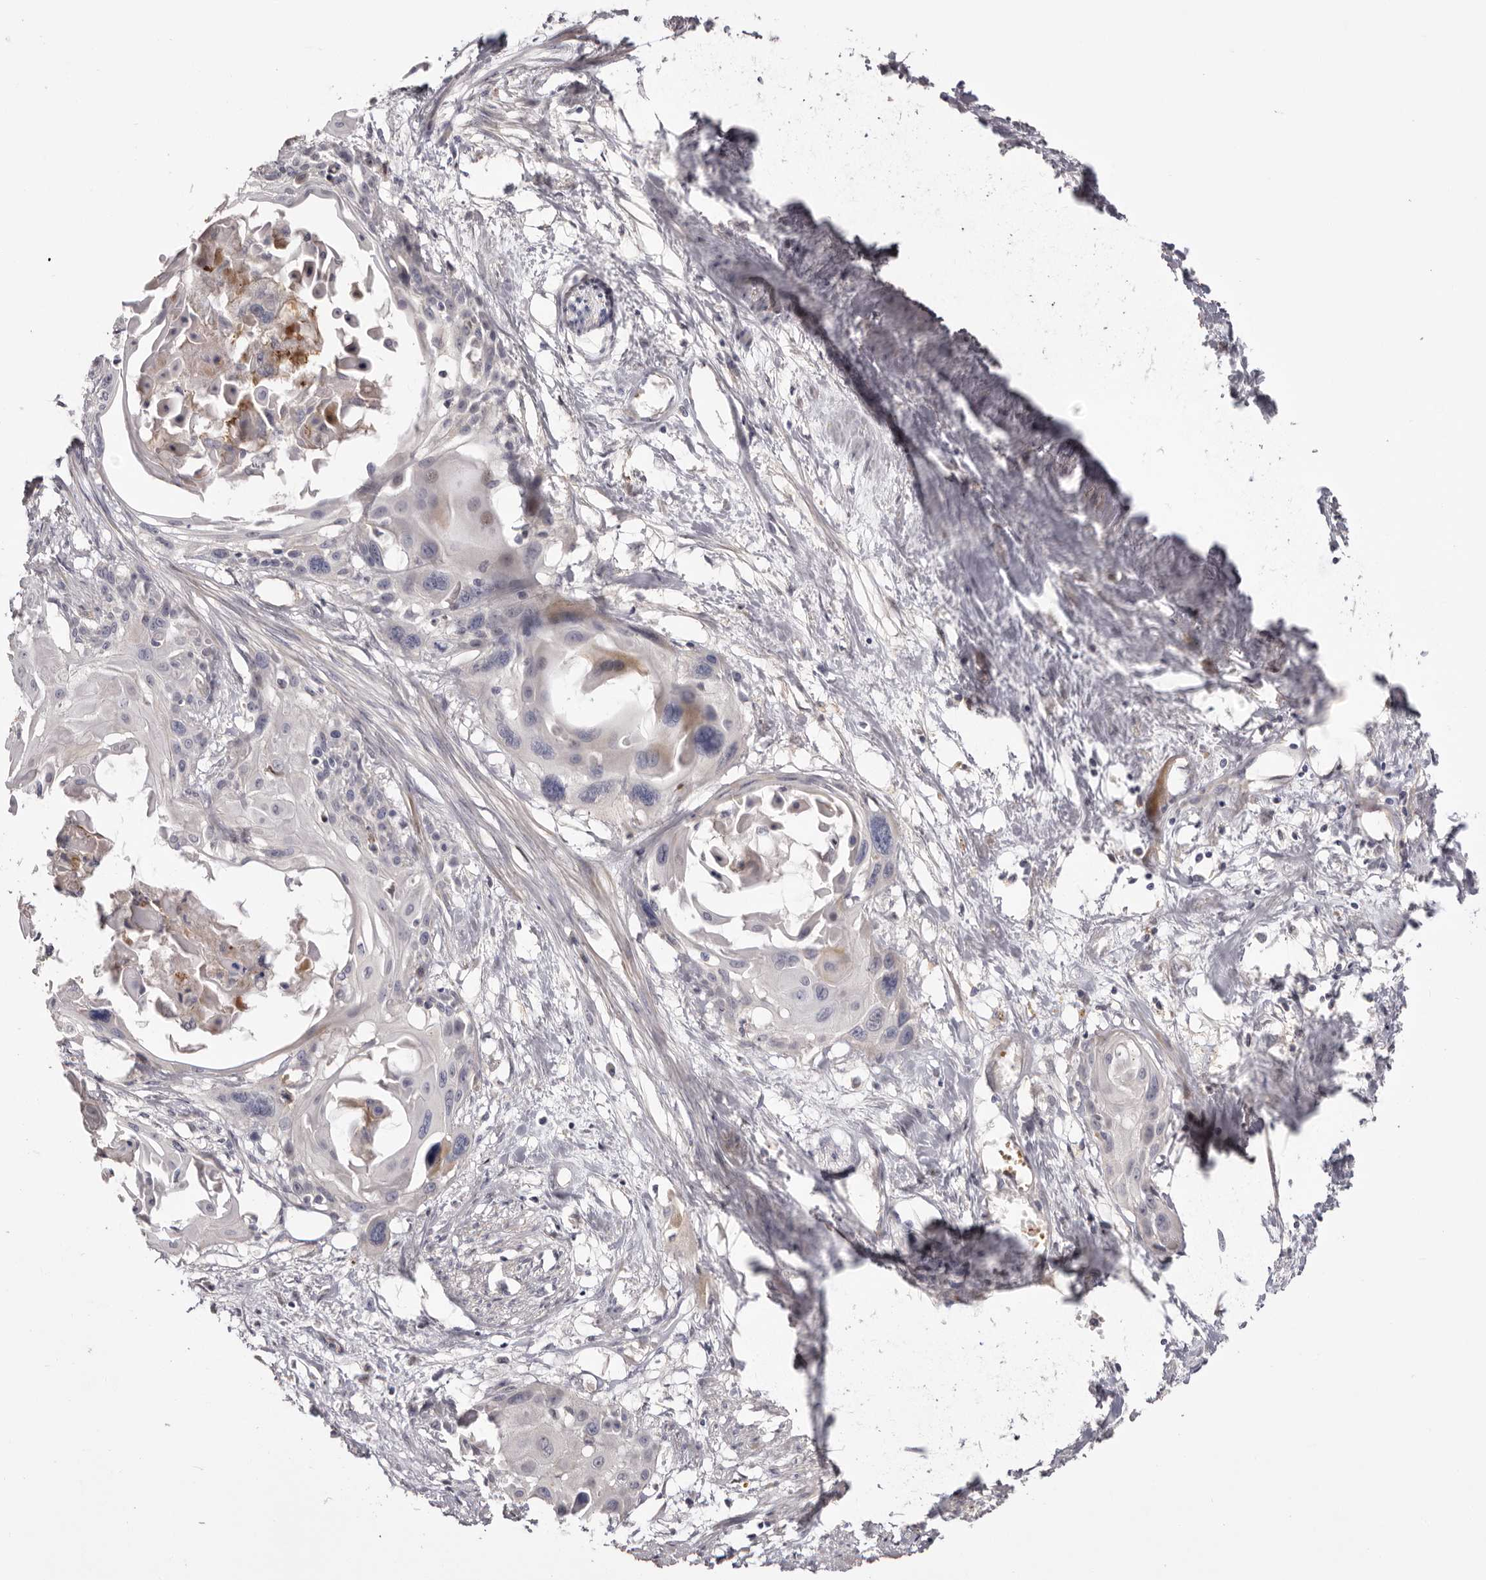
{"staining": {"intensity": "negative", "quantity": "none", "location": "none"}, "tissue": "cervical cancer", "cell_type": "Tumor cells", "image_type": "cancer", "snomed": [{"axis": "morphology", "description": "Squamous cell carcinoma, NOS"}, {"axis": "topography", "description": "Cervix"}], "caption": "DAB (3,3'-diaminobenzidine) immunohistochemical staining of cervical squamous cell carcinoma reveals no significant staining in tumor cells.", "gene": "LMLN", "patient": {"sex": "female", "age": 57}}